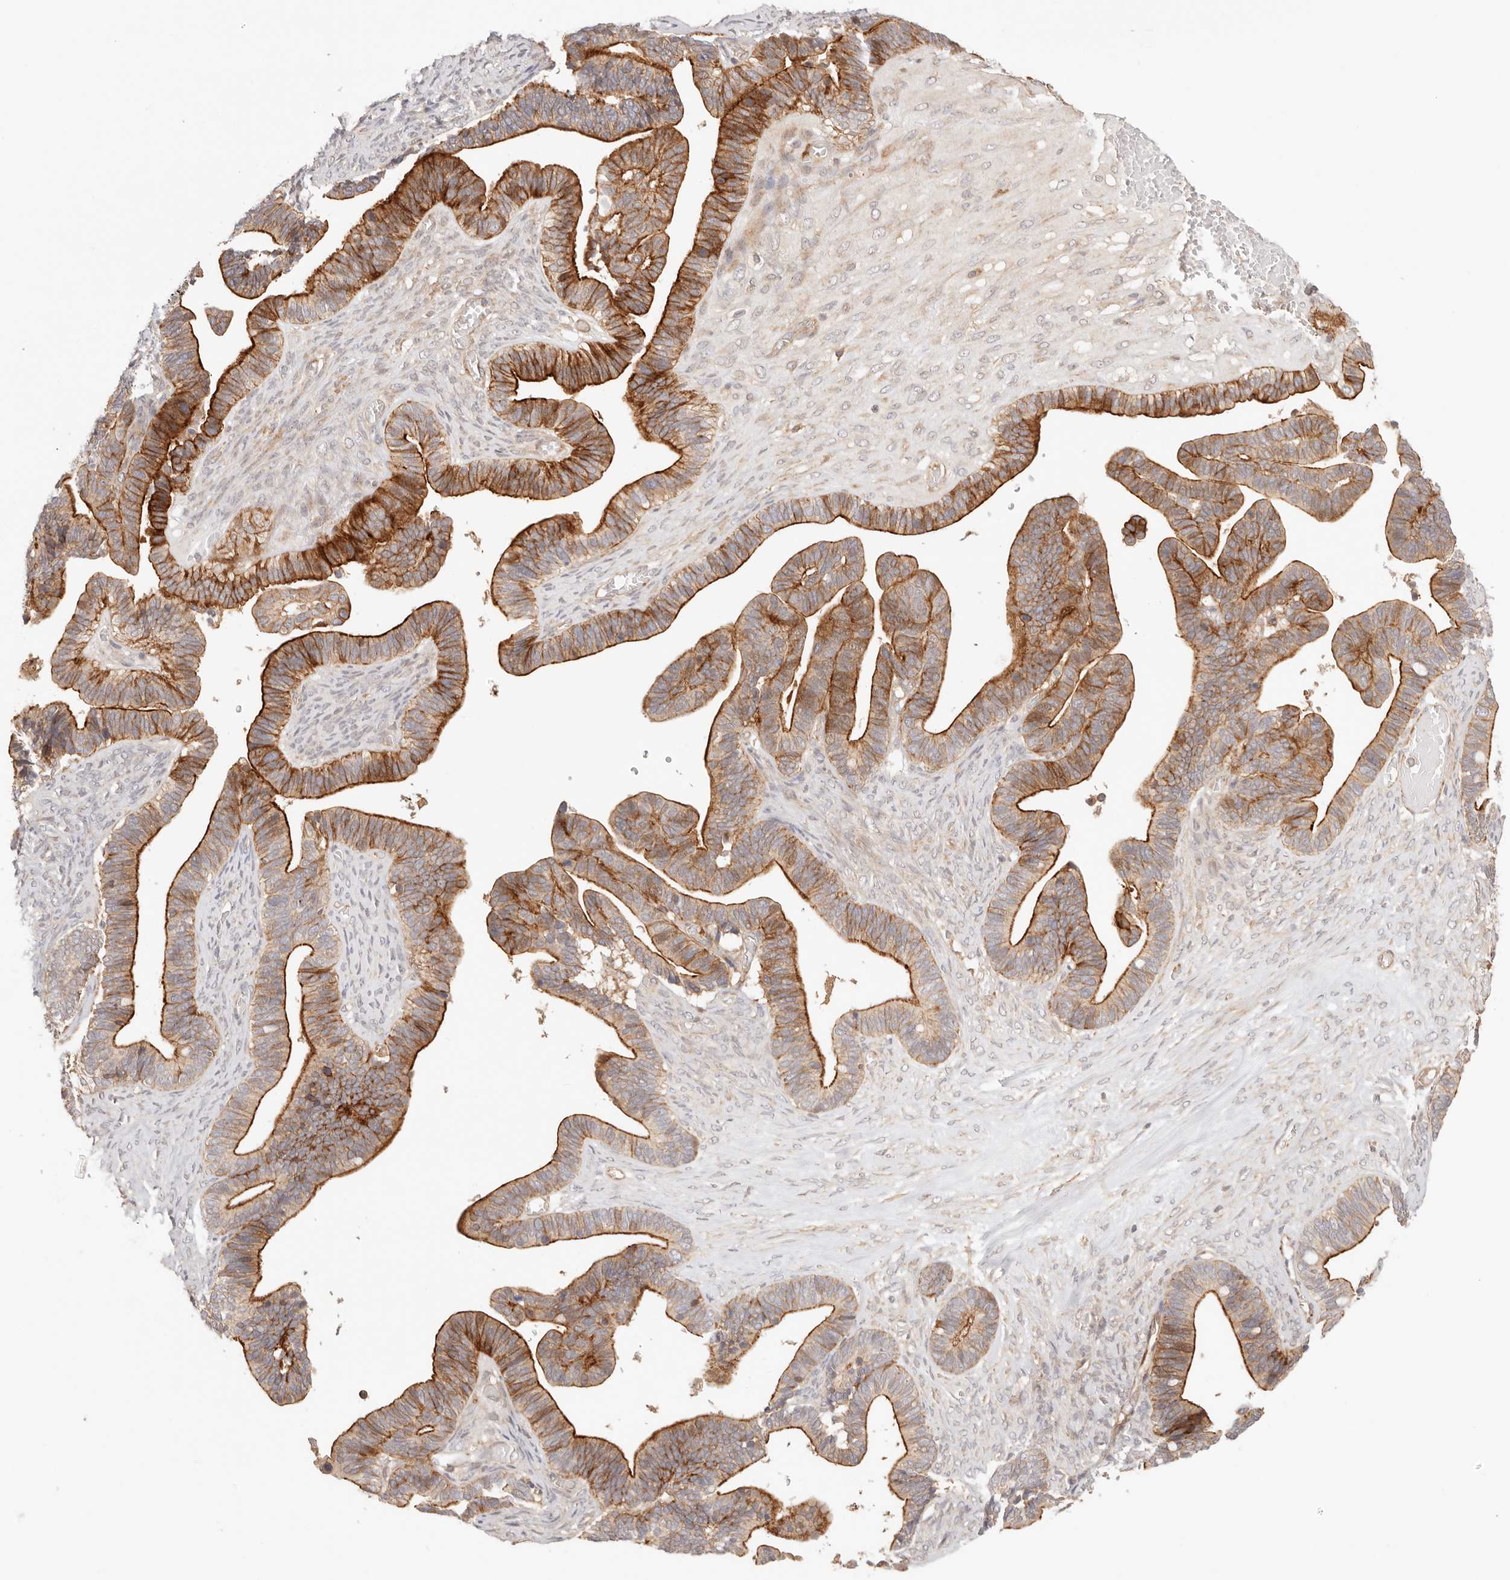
{"staining": {"intensity": "strong", "quantity": ">75%", "location": "cytoplasmic/membranous"}, "tissue": "ovarian cancer", "cell_type": "Tumor cells", "image_type": "cancer", "snomed": [{"axis": "morphology", "description": "Cystadenocarcinoma, serous, NOS"}, {"axis": "topography", "description": "Ovary"}], "caption": "Ovarian serous cystadenocarcinoma stained with immunohistochemistry demonstrates strong cytoplasmic/membranous expression in approximately >75% of tumor cells. The staining is performed using DAB brown chromogen to label protein expression. The nuclei are counter-stained blue using hematoxylin.", "gene": "IL1R2", "patient": {"sex": "female", "age": 56}}